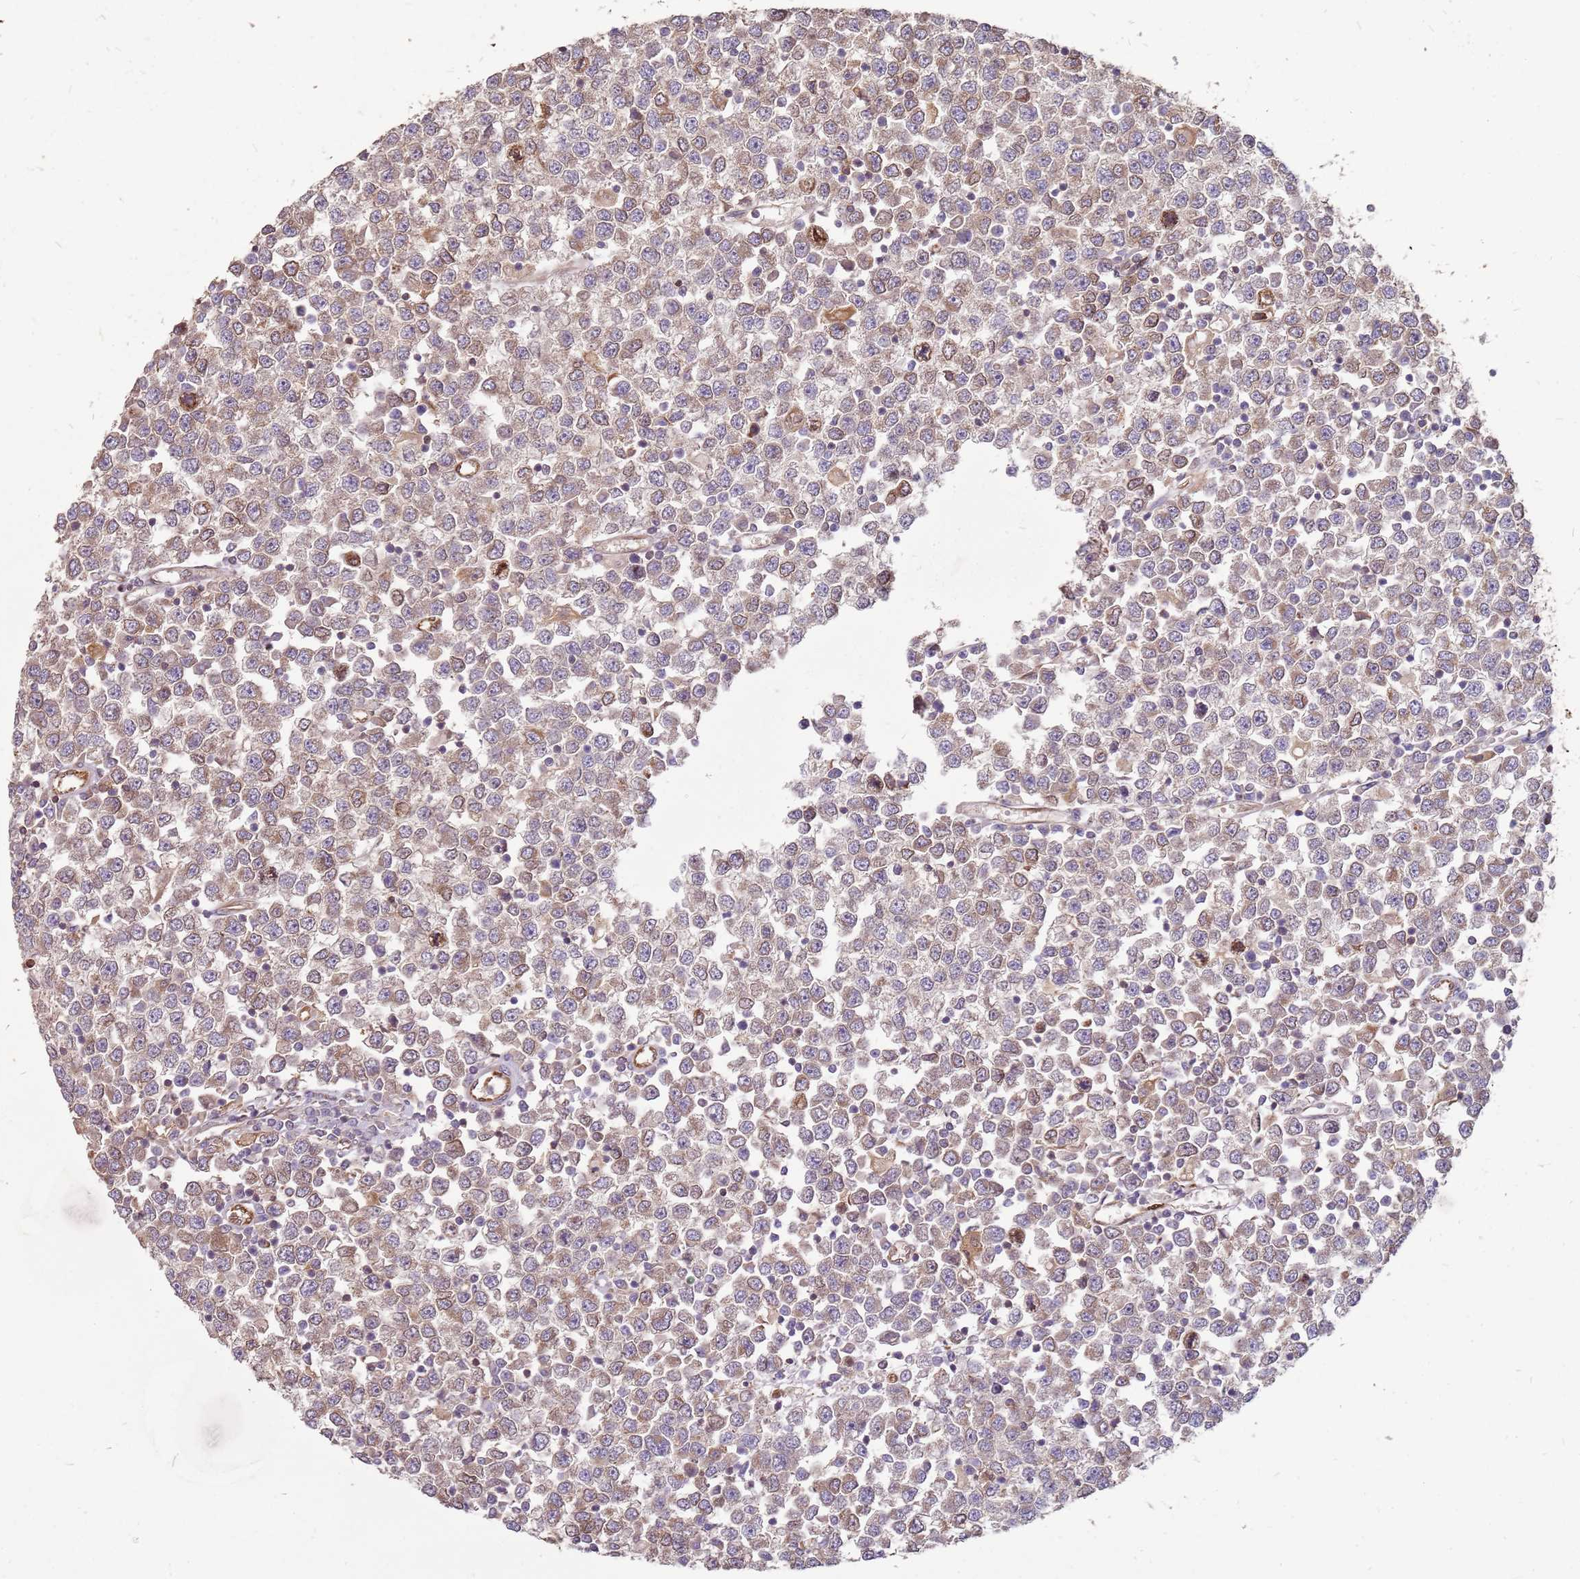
{"staining": {"intensity": "moderate", "quantity": ">75%", "location": "cytoplasmic/membranous"}, "tissue": "testis cancer", "cell_type": "Tumor cells", "image_type": "cancer", "snomed": [{"axis": "morphology", "description": "Seminoma, NOS"}, {"axis": "topography", "description": "Testis"}], "caption": "IHC (DAB) staining of human testis seminoma shows moderate cytoplasmic/membranous protein expression in approximately >75% of tumor cells.", "gene": "NUDT14", "patient": {"sex": "male", "age": 65}}